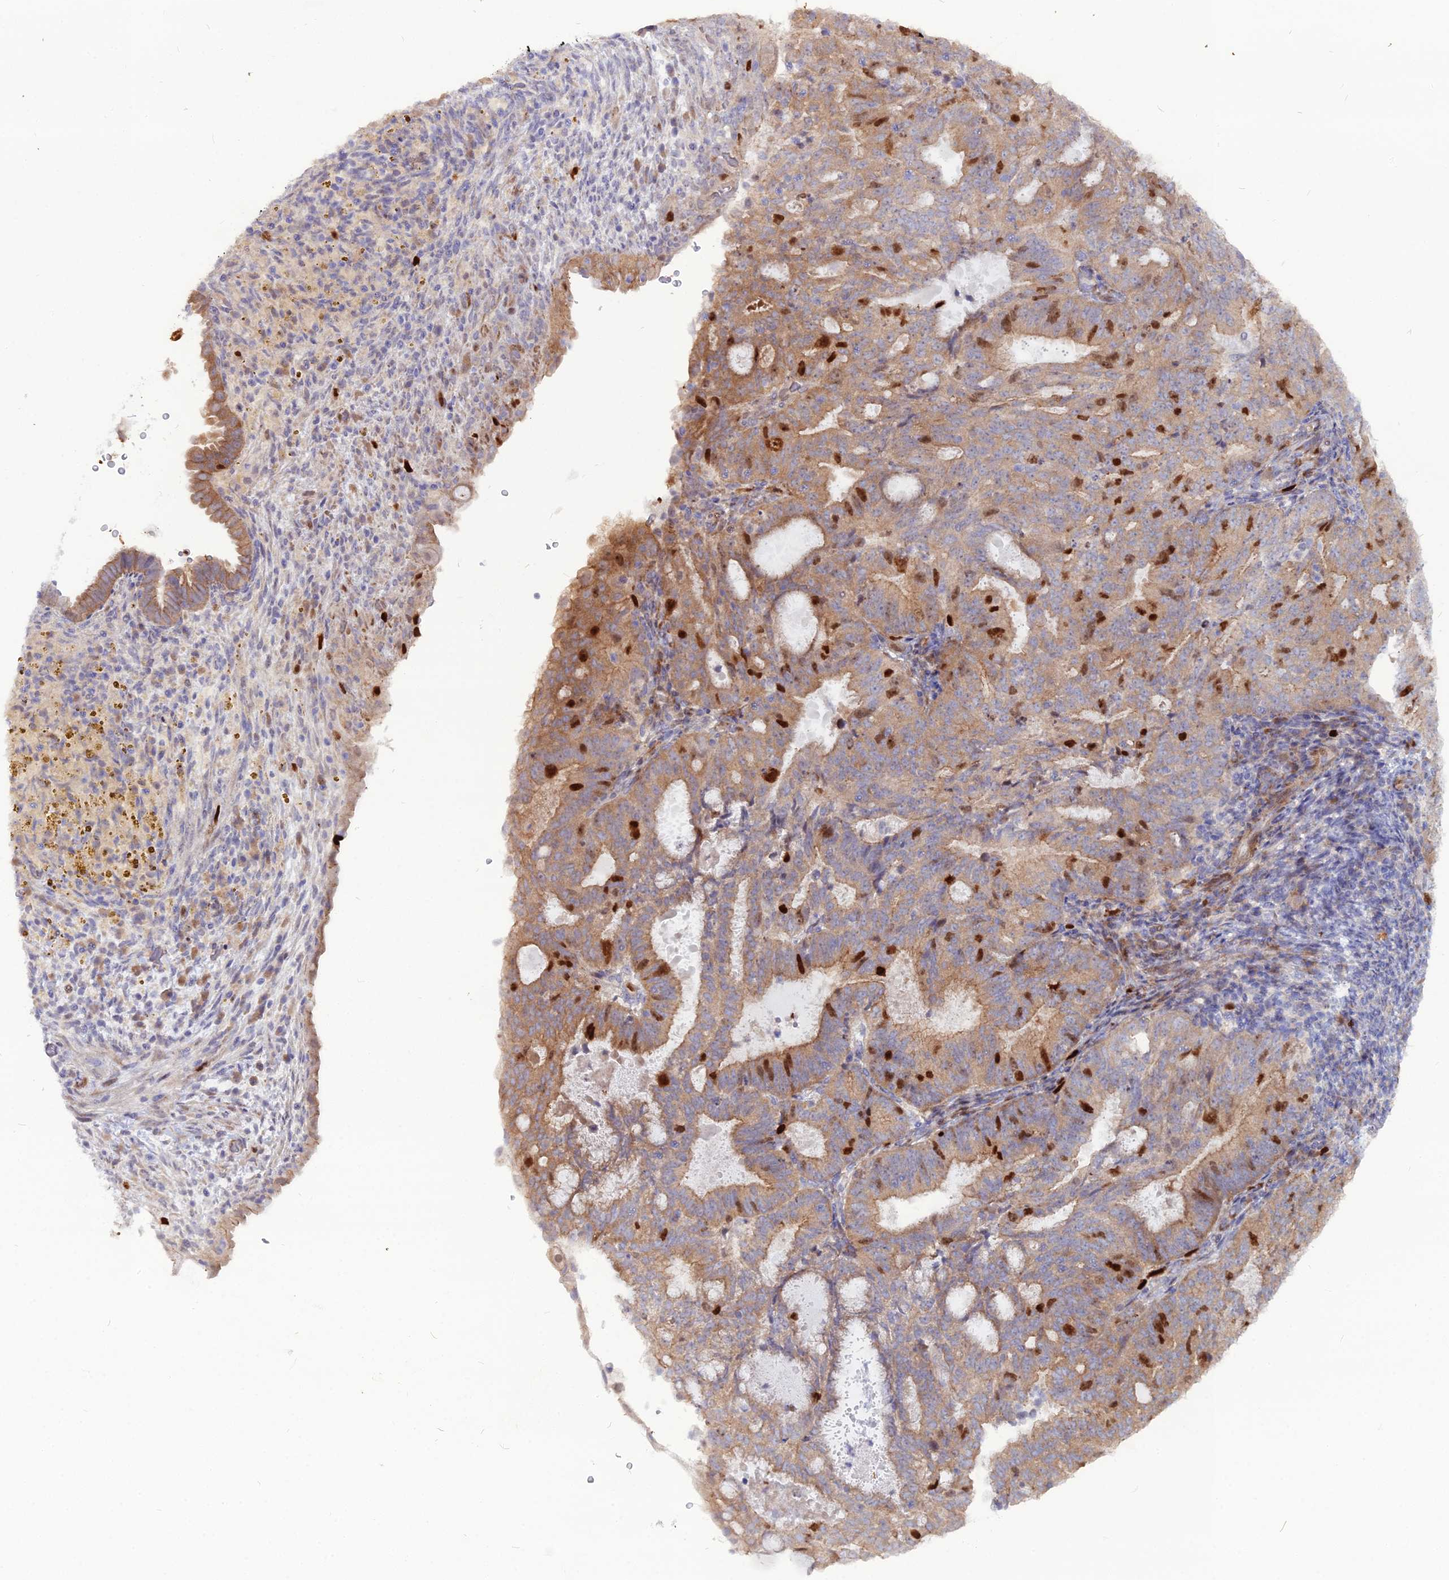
{"staining": {"intensity": "moderate", "quantity": ">75%", "location": "cytoplasmic/membranous,nuclear"}, "tissue": "endometrial cancer", "cell_type": "Tumor cells", "image_type": "cancer", "snomed": [{"axis": "morphology", "description": "Adenocarcinoma, NOS"}, {"axis": "topography", "description": "Endometrium"}], "caption": "Protein staining displays moderate cytoplasmic/membranous and nuclear positivity in about >75% of tumor cells in endometrial cancer.", "gene": "NUSAP1", "patient": {"sex": "female", "age": 70}}